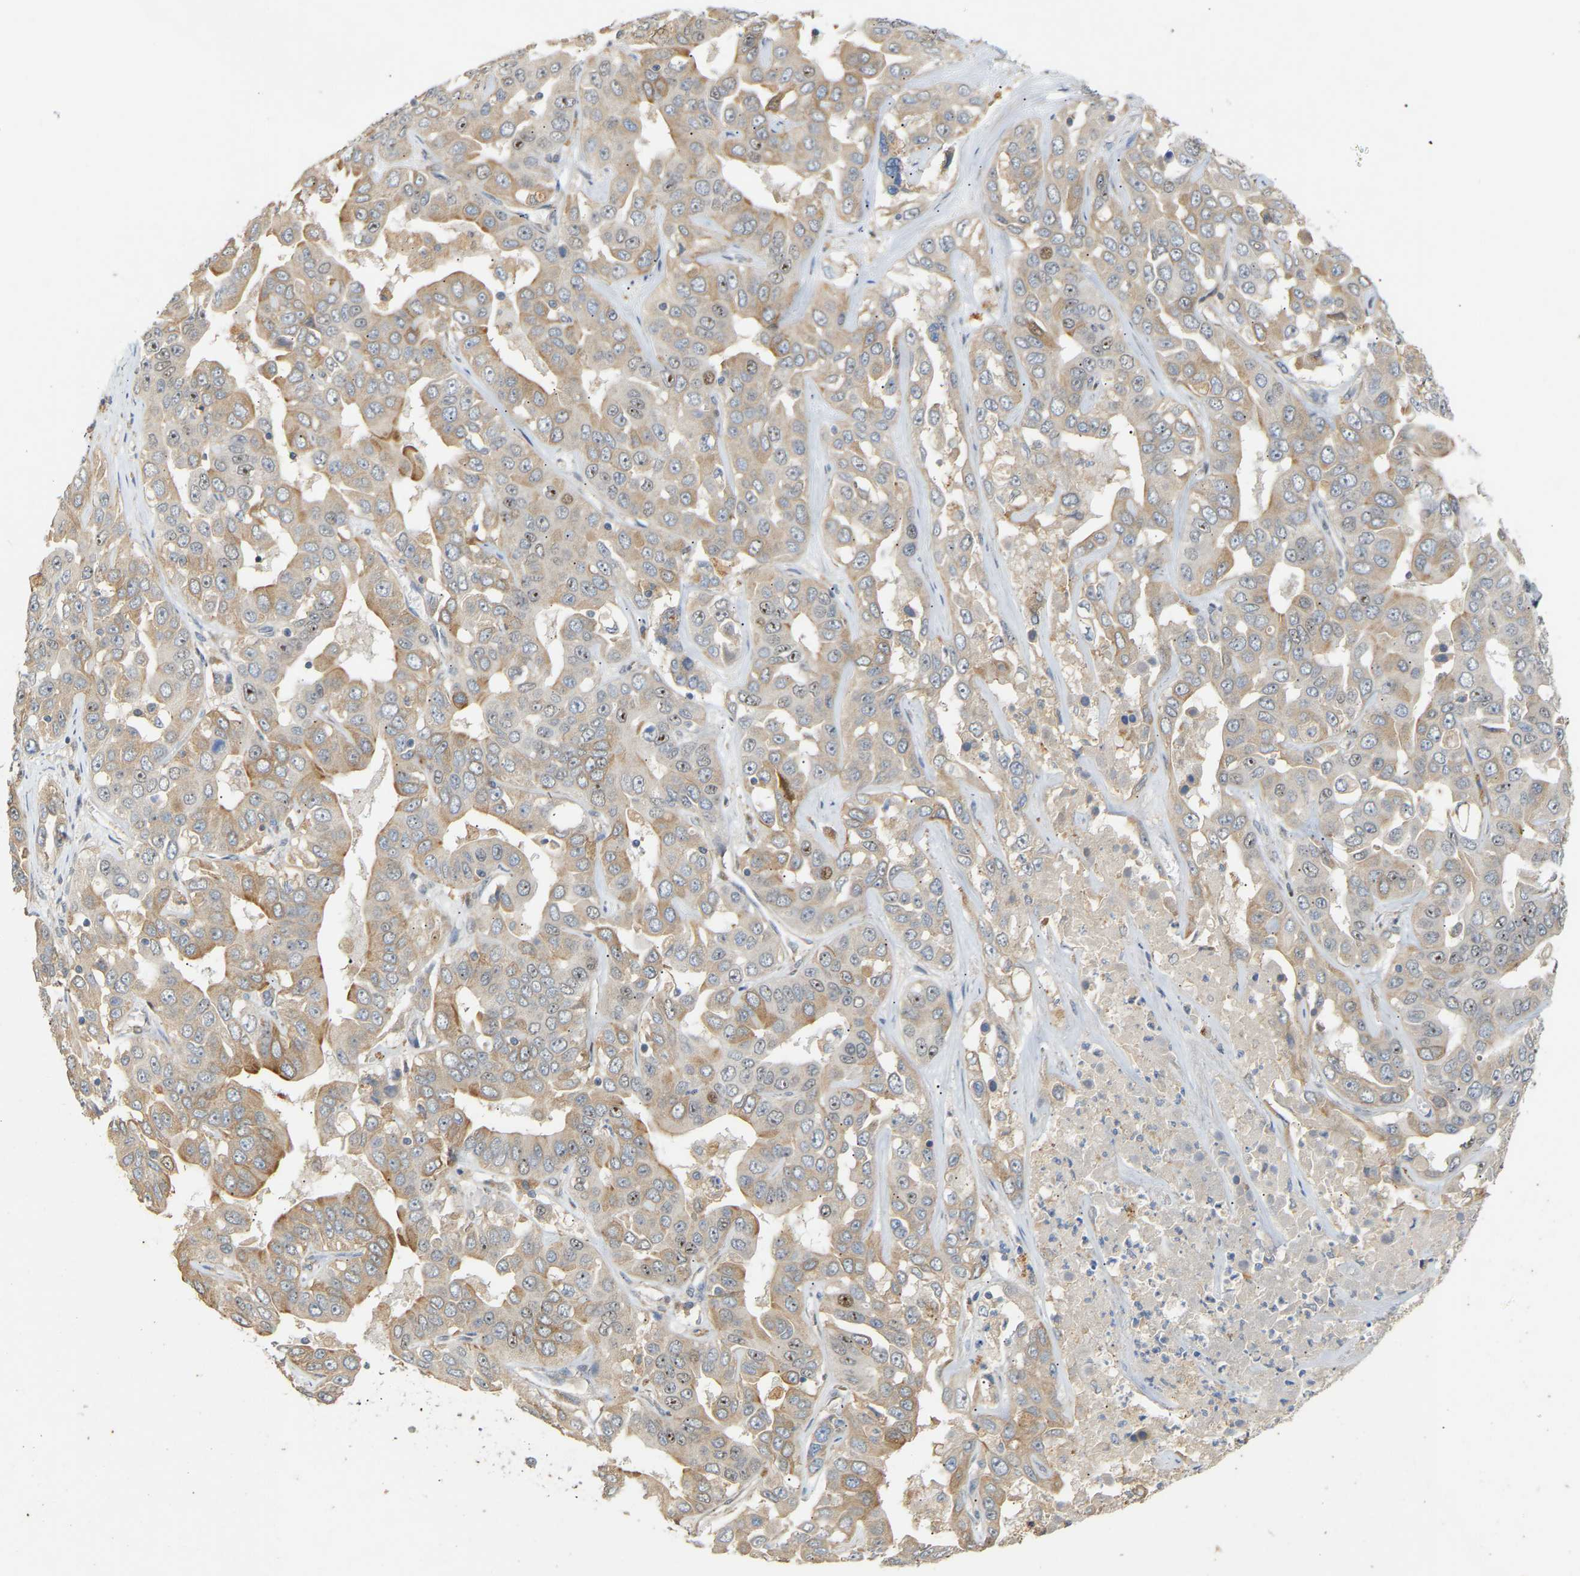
{"staining": {"intensity": "moderate", "quantity": "25%-75%", "location": "cytoplasmic/membranous"}, "tissue": "liver cancer", "cell_type": "Tumor cells", "image_type": "cancer", "snomed": [{"axis": "morphology", "description": "Cholangiocarcinoma"}, {"axis": "topography", "description": "Liver"}], "caption": "IHC image of neoplastic tissue: human liver cholangiocarcinoma stained using IHC reveals medium levels of moderate protein expression localized specifically in the cytoplasmic/membranous of tumor cells, appearing as a cytoplasmic/membranous brown color.", "gene": "PTPN4", "patient": {"sex": "female", "age": 52}}